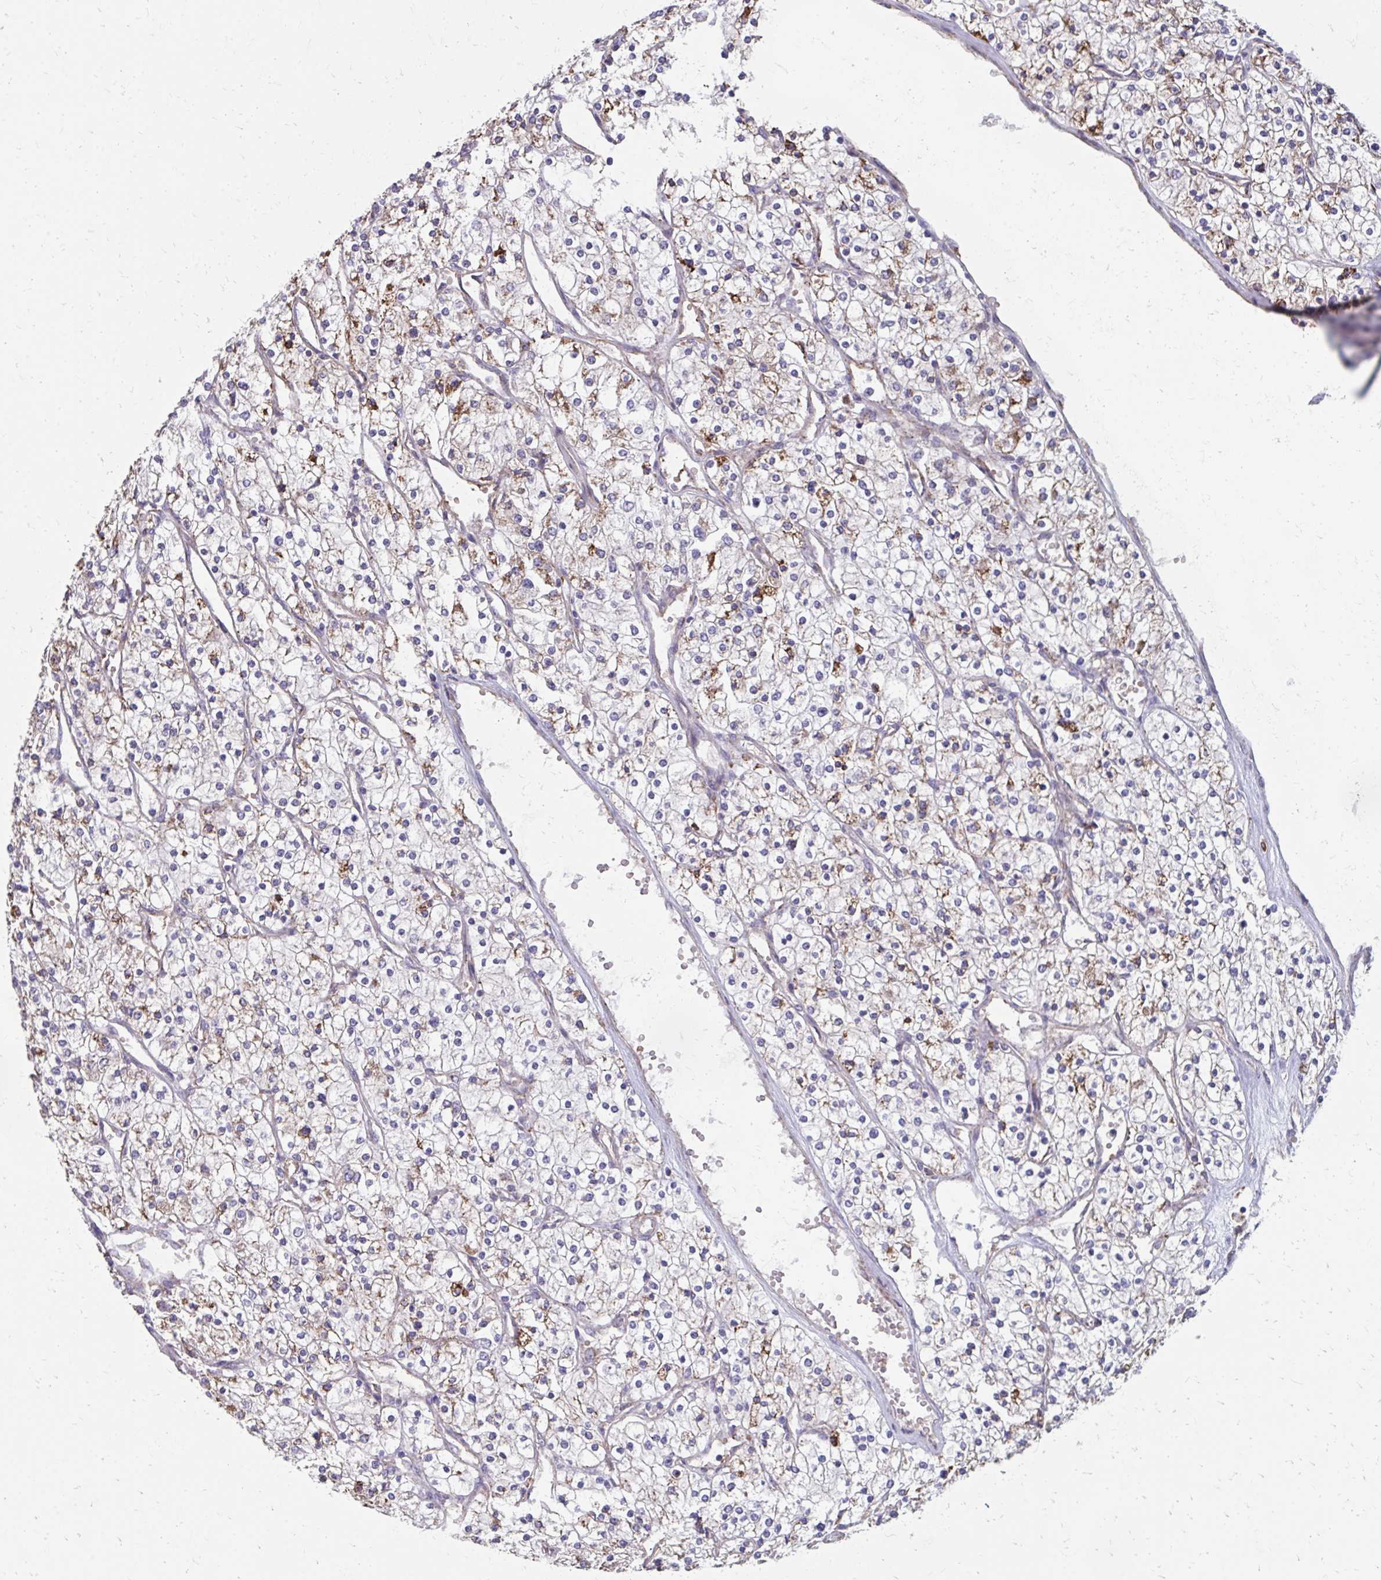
{"staining": {"intensity": "moderate", "quantity": "25%-75%", "location": "cytoplasmic/membranous"}, "tissue": "renal cancer", "cell_type": "Tumor cells", "image_type": "cancer", "snomed": [{"axis": "morphology", "description": "Adenocarcinoma, NOS"}, {"axis": "topography", "description": "Kidney"}], "caption": "DAB (3,3'-diaminobenzidine) immunohistochemical staining of human adenocarcinoma (renal) shows moderate cytoplasmic/membranous protein expression in approximately 25%-75% of tumor cells.", "gene": "MMP14", "patient": {"sex": "male", "age": 80}}